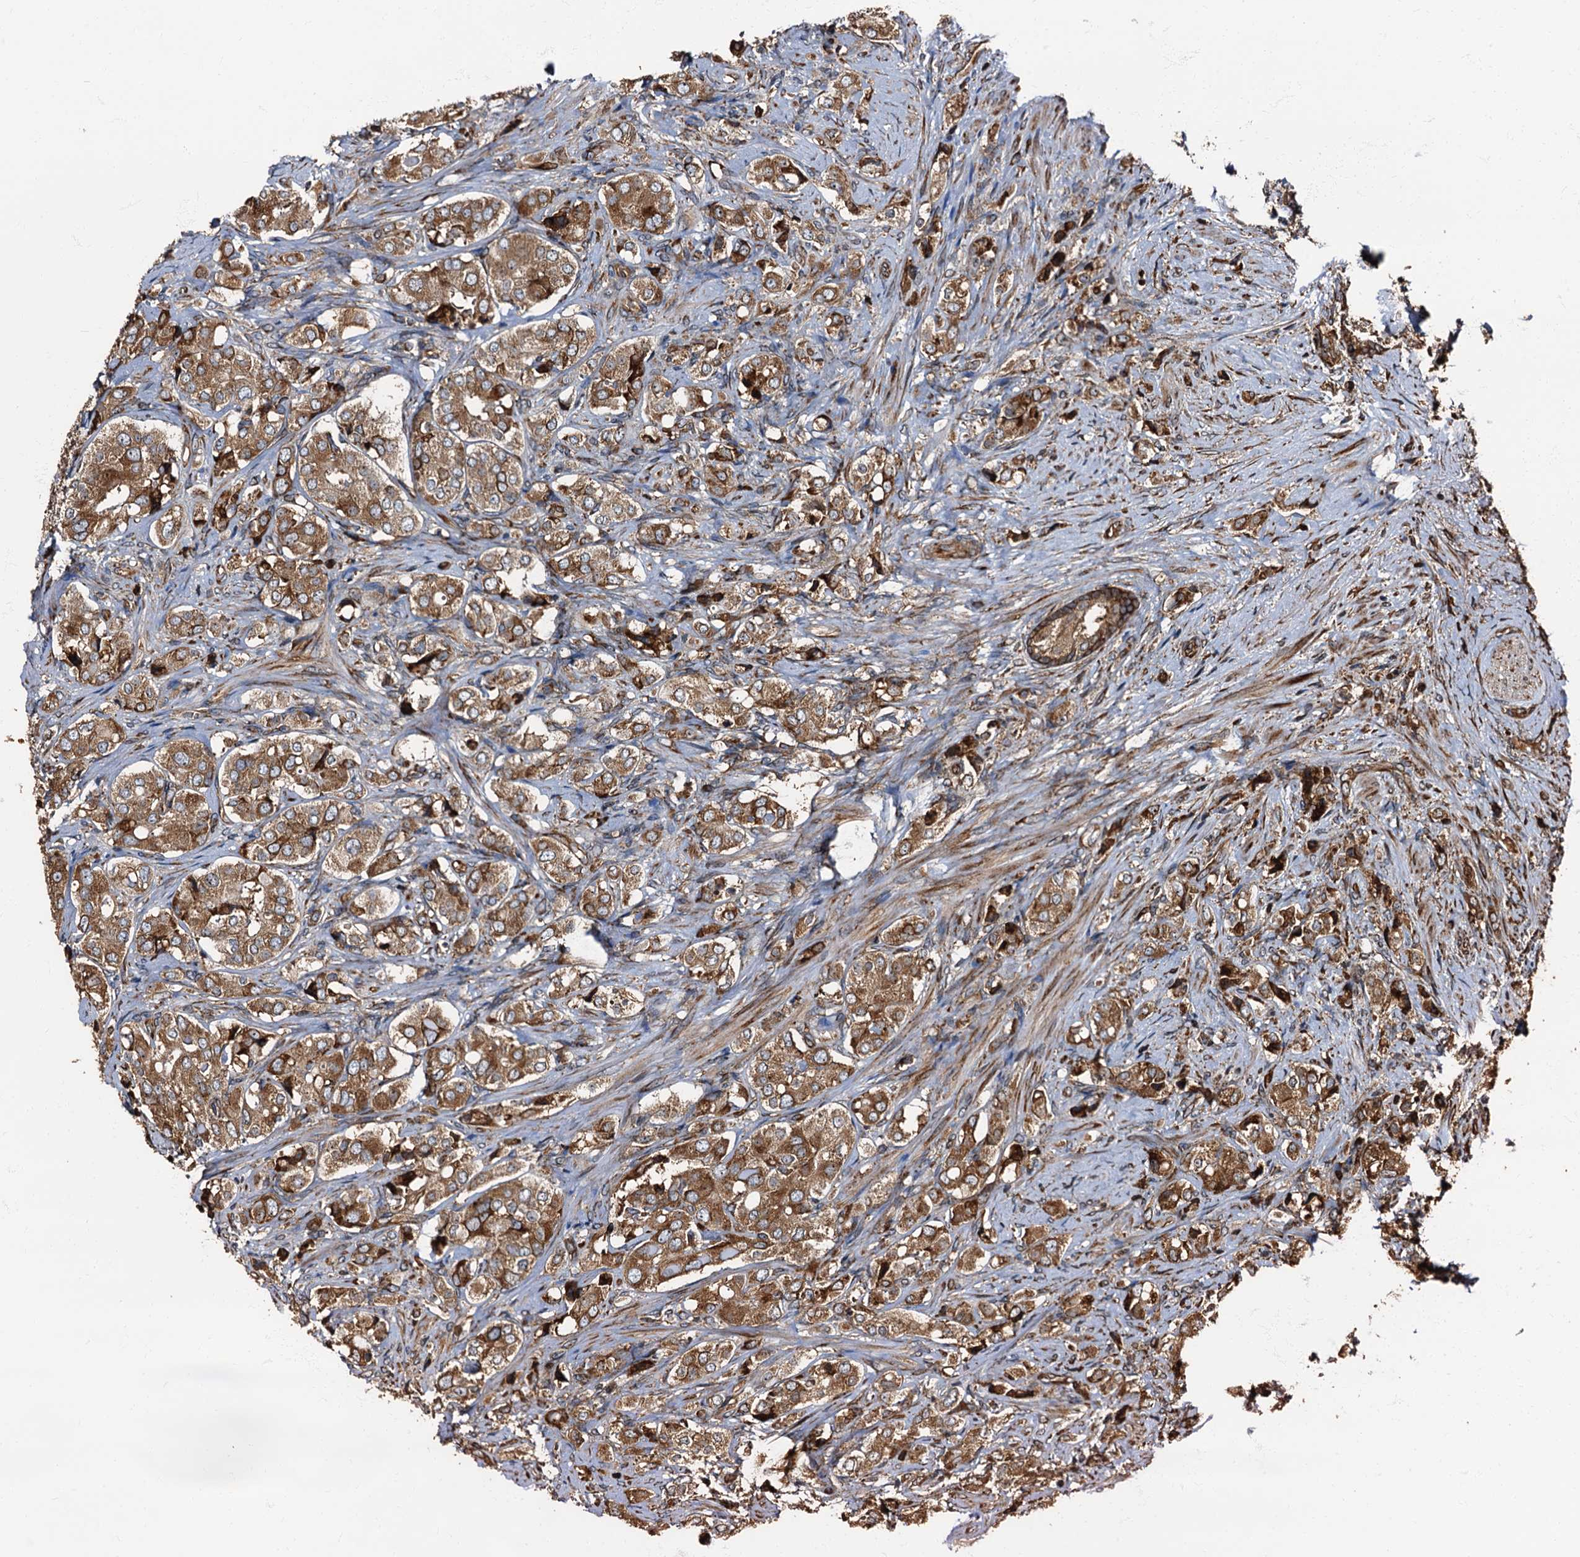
{"staining": {"intensity": "moderate", "quantity": ">75%", "location": "cytoplasmic/membranous"}, "tissue": "prostate cancer", "cell_type": "Tumor cells", "image_type": "cancer", "snomed": [{"axis": "morphology", "description": "Adenocarcinoma, High grade"}, {"axis": "topography", "description": "Prostate"}], "caption": "Tumor cells display moderate cytoplasmic/membranous staining in approximately >75% of cells in prostate cancer. (IHC, brightfield microscopy, high magnification).", "gene": "ATP2C1", "patient": {"sex": "male", "age": 65}}